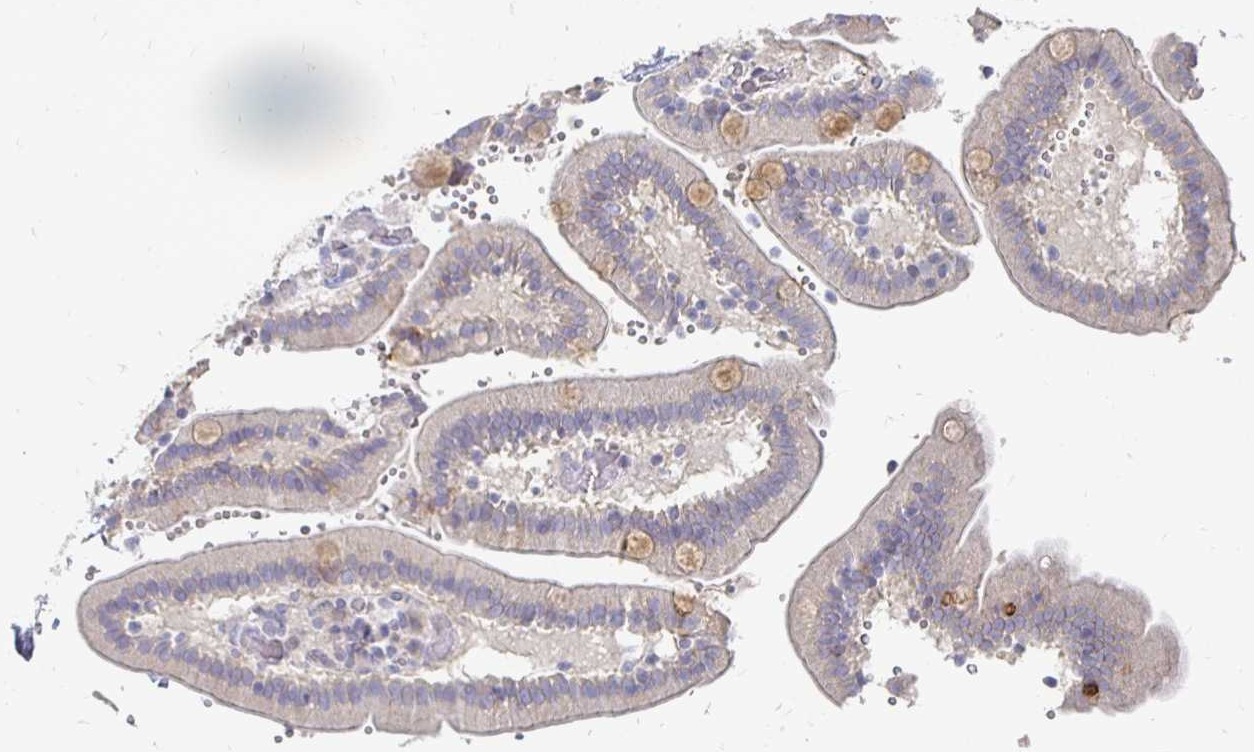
{"staining": {"intensity": "moderate", "quantity": "25%-75%", "location": "cytoplasmic/membranous"}, "tissue": "duodenum", "cell_type": "Glandular cells", "image_type": "normal", "snomed": [{"axis": "morphology", "description": "Normal tissue, NOS"}, {"axis": "topography", "description": "Duodenum"}], "caption": "DAB (3,3'-diaminobenzidine) immunohistochemical staining of benign human duodenum demonstrates moderate cytoplasmic/membranous protein expression in about 25%-75% of glandular cells.", "gene": "FKRP", "patient": {"sex": "female", "age": 62}}